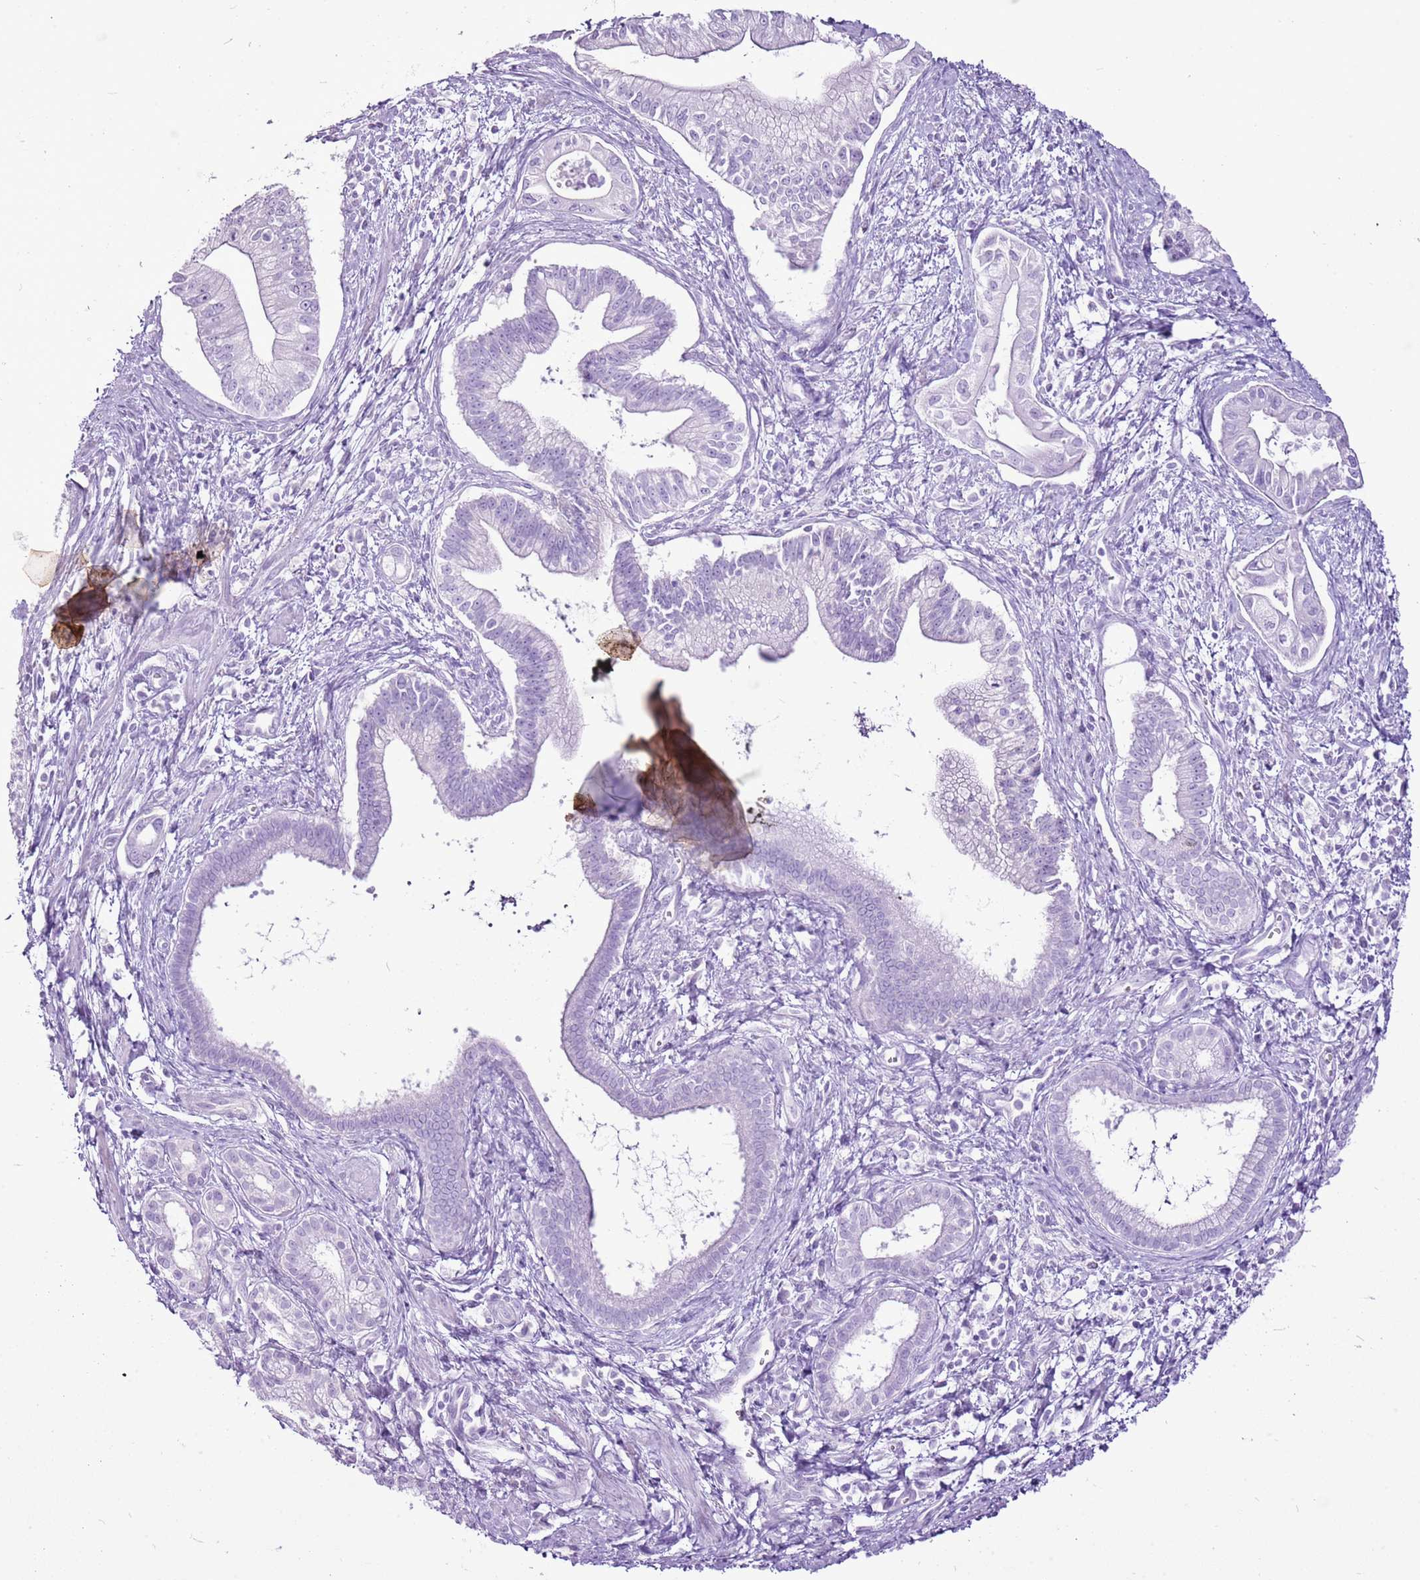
{"staining": {"intensity": "negative", "quantity": "none", "location": "none"}, "tissue": "pancreatic cancer", "cell_type": "Tumor cells", "image_type": "cancer", "snomed": [{"axis": "morphology", "description": "Adenocarcinoma, NOS"}, {"axis": "topography", "description": "Pancreas"}], "caption": "An image of human pancreatic cancer is negative for staining in tumor cells.", "gene": "CNFN", "patient": {"sex": "male", "age": 78}}